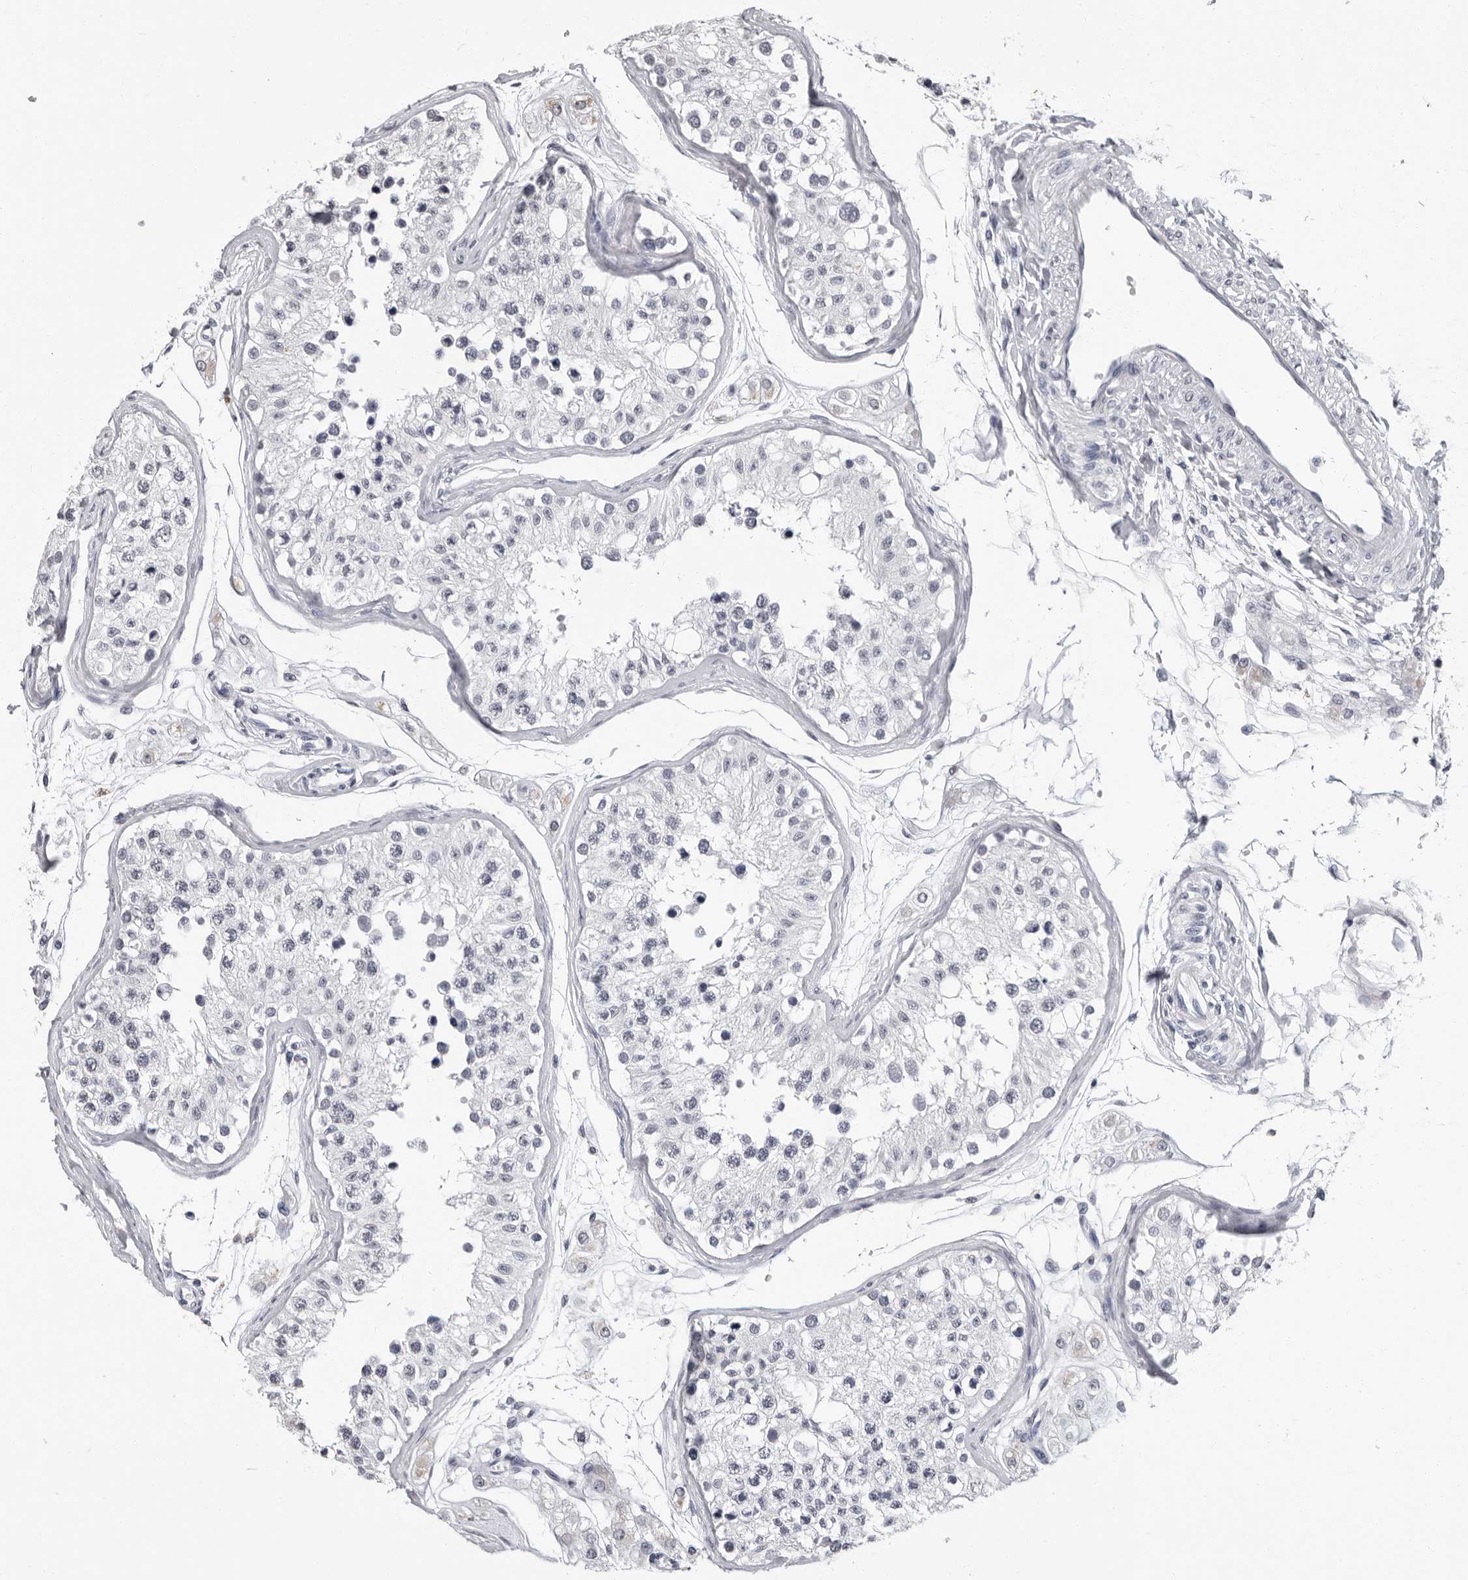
{"staining": {"intensity": "negative", "quantity": "none", "location": "none"}, "tissue": "testis", "cell_type": "Cells in seminiferous ducts", "image_type": "normal", "snomed": [{"axis": "morphology", "description": "Normal tissue, NOS"}, {"axis": "morphology", "description": "Adenocarcinoma, metastatic, NOS"}, {"axis": "topography", "description": "Testis"}], "caption": "High power microscopy image of an immunohistochemistry (IHC) histopathology image of normal testis, revealing no significant positivity in cells in seminiferous ducts. The staining is performed using DAB brown chromogen with nuclei counter-stained in using hematoxylin.", "gene": "HEPACAM", "patient": {"sex": "male", "age": 26}}